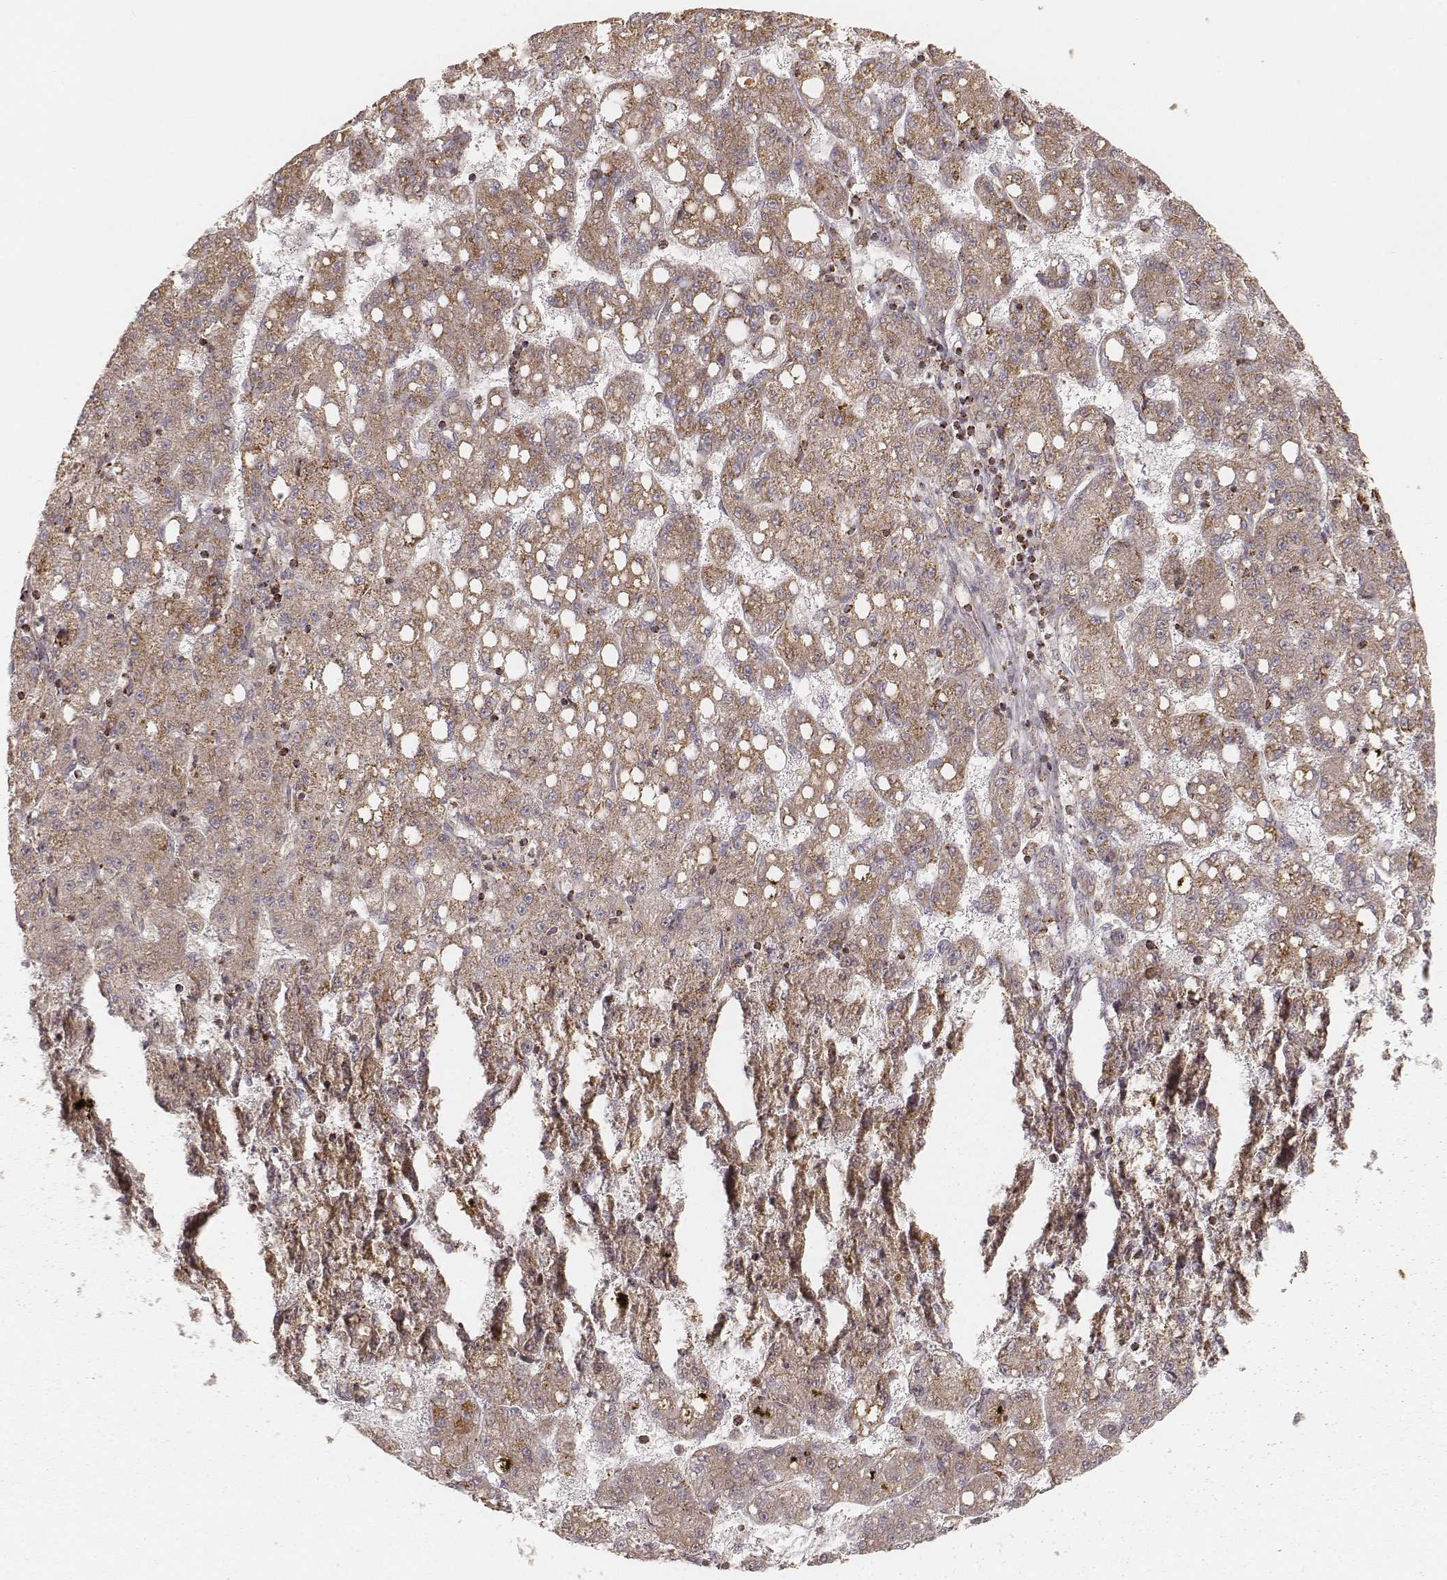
{"staining": {"intensity": "weak", "quantity": ">75%", "location": "cytoplasmic/membranous"}, "tissue": "liver cancer", "cell_type": "Tumor cells", "image_type": "cancer", "snomed": [{"axis": "morphology", "description": "Carcinoma, Hepatocellular, NOS"}, {"axis": "topography", "description": "Liver"}], "caption": "A low amount of weak cytoplasmic/membranous staining is seen in about >75% of tumor cells in liver cancer (hepatocellular carcinoma) tissue. (Brightfield microscopy of DAB IHC at high magnification).", "gene": "CS", "patient": {"sex": "female", "age": 65}}